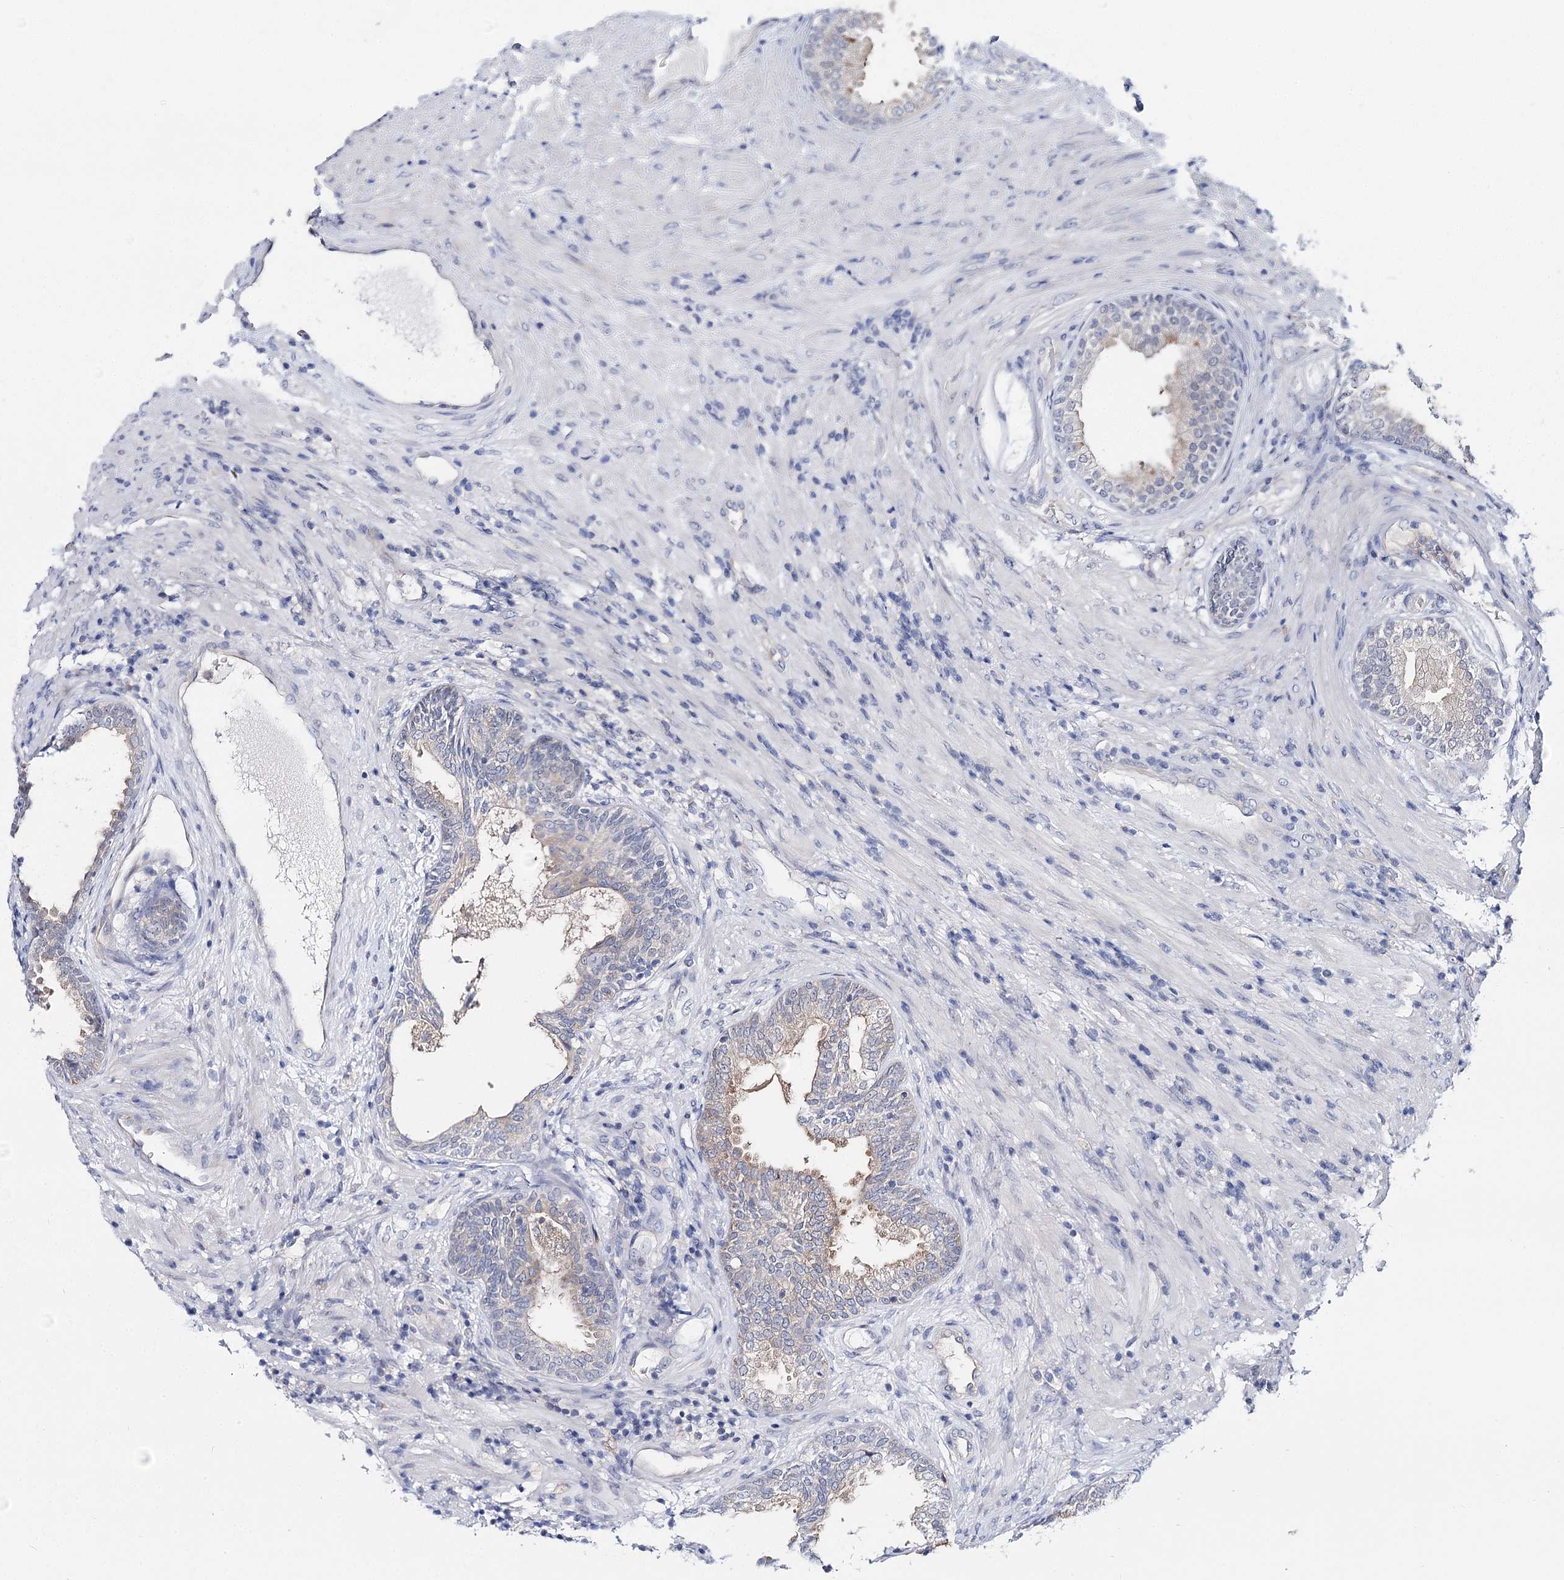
{"staining": {"intensity": "negative", "quantity": "none", "location": "none"}, "tissue": "prostate", "cell_type": "Glandular cells", "image_type": "normal", "snomed": [{"axis": "morphology", "description": "Normal tissue, NOS"}, {"axis": "topography", "description": "Prostate"}], "caption": "Immunohistochemistry histopathology image of normal prostate: prostate stained with DAB (3,3'-diaminobenzidine) shows no significant protein staining in glandular cells.", "gene": "UGP2", "patient": {"sex": "male", "age": 76}}